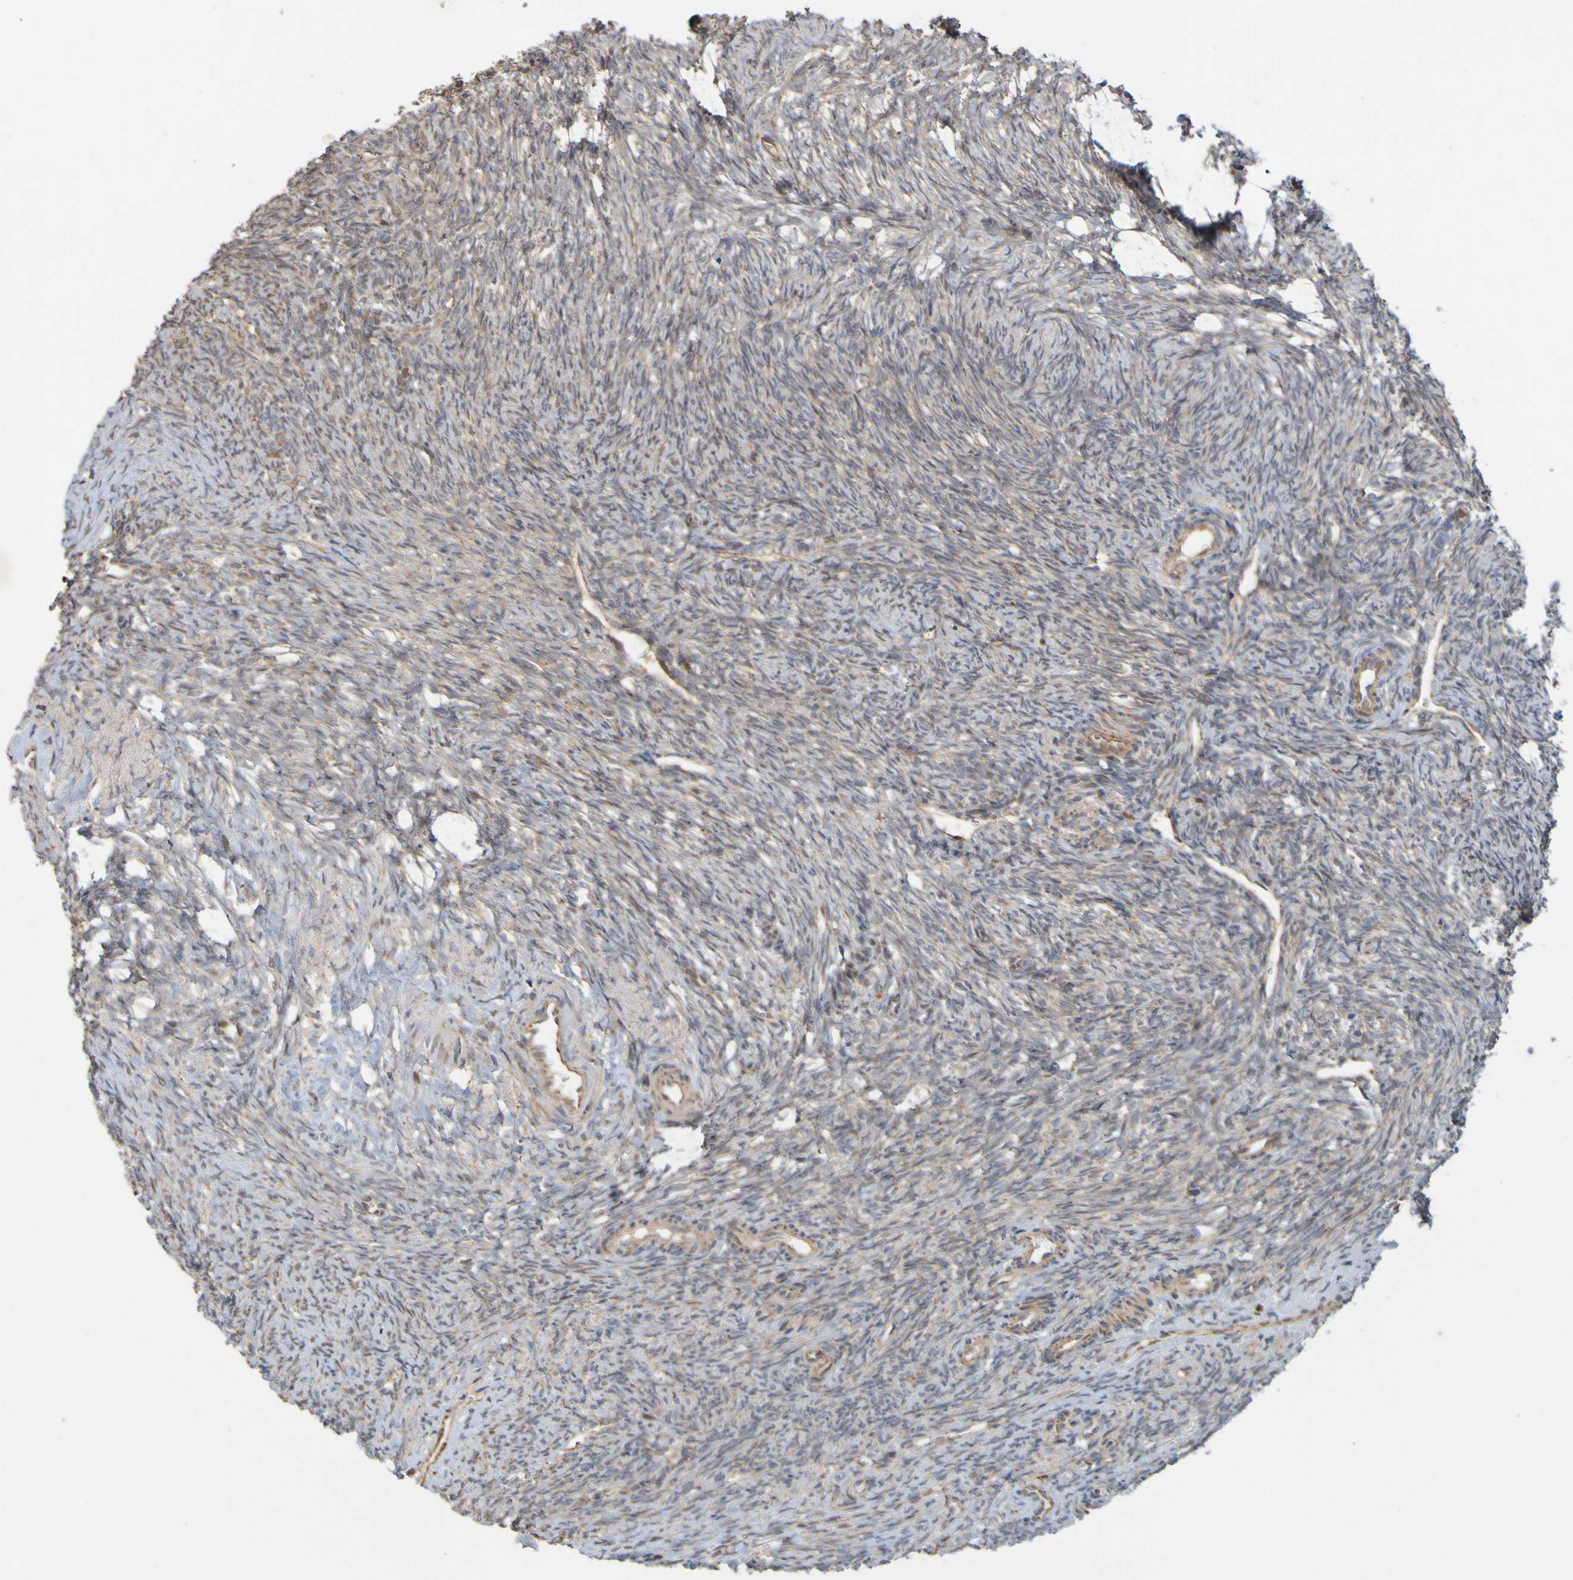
{"staining": {"intensity": "weak", "quantity": "25%-75%", "location": "cytoplasmic/membranous"}, "tissue": "ovary", "cell_type": "Ovarian stroma cells", "image_type": "normal", "snomed": [{"axis": "morphology", "description": "Normal tissue, NOS"}, {"axis": "topography", "description": "Ovary"}], "caption": "Benign ovary reveals weak cytoplasmic/membranous expression in about 25%-75% of ovarian stroma cells, visualized by immunohistochemistry. The staining was performed using DAB (3,3'-diaminobenzidine), with brown indicating positive protein expression. Nuclei are stained blue with hematoxylin.", "gene": "TMBIM1", "patient": {"sex": "female", "age": 41}}